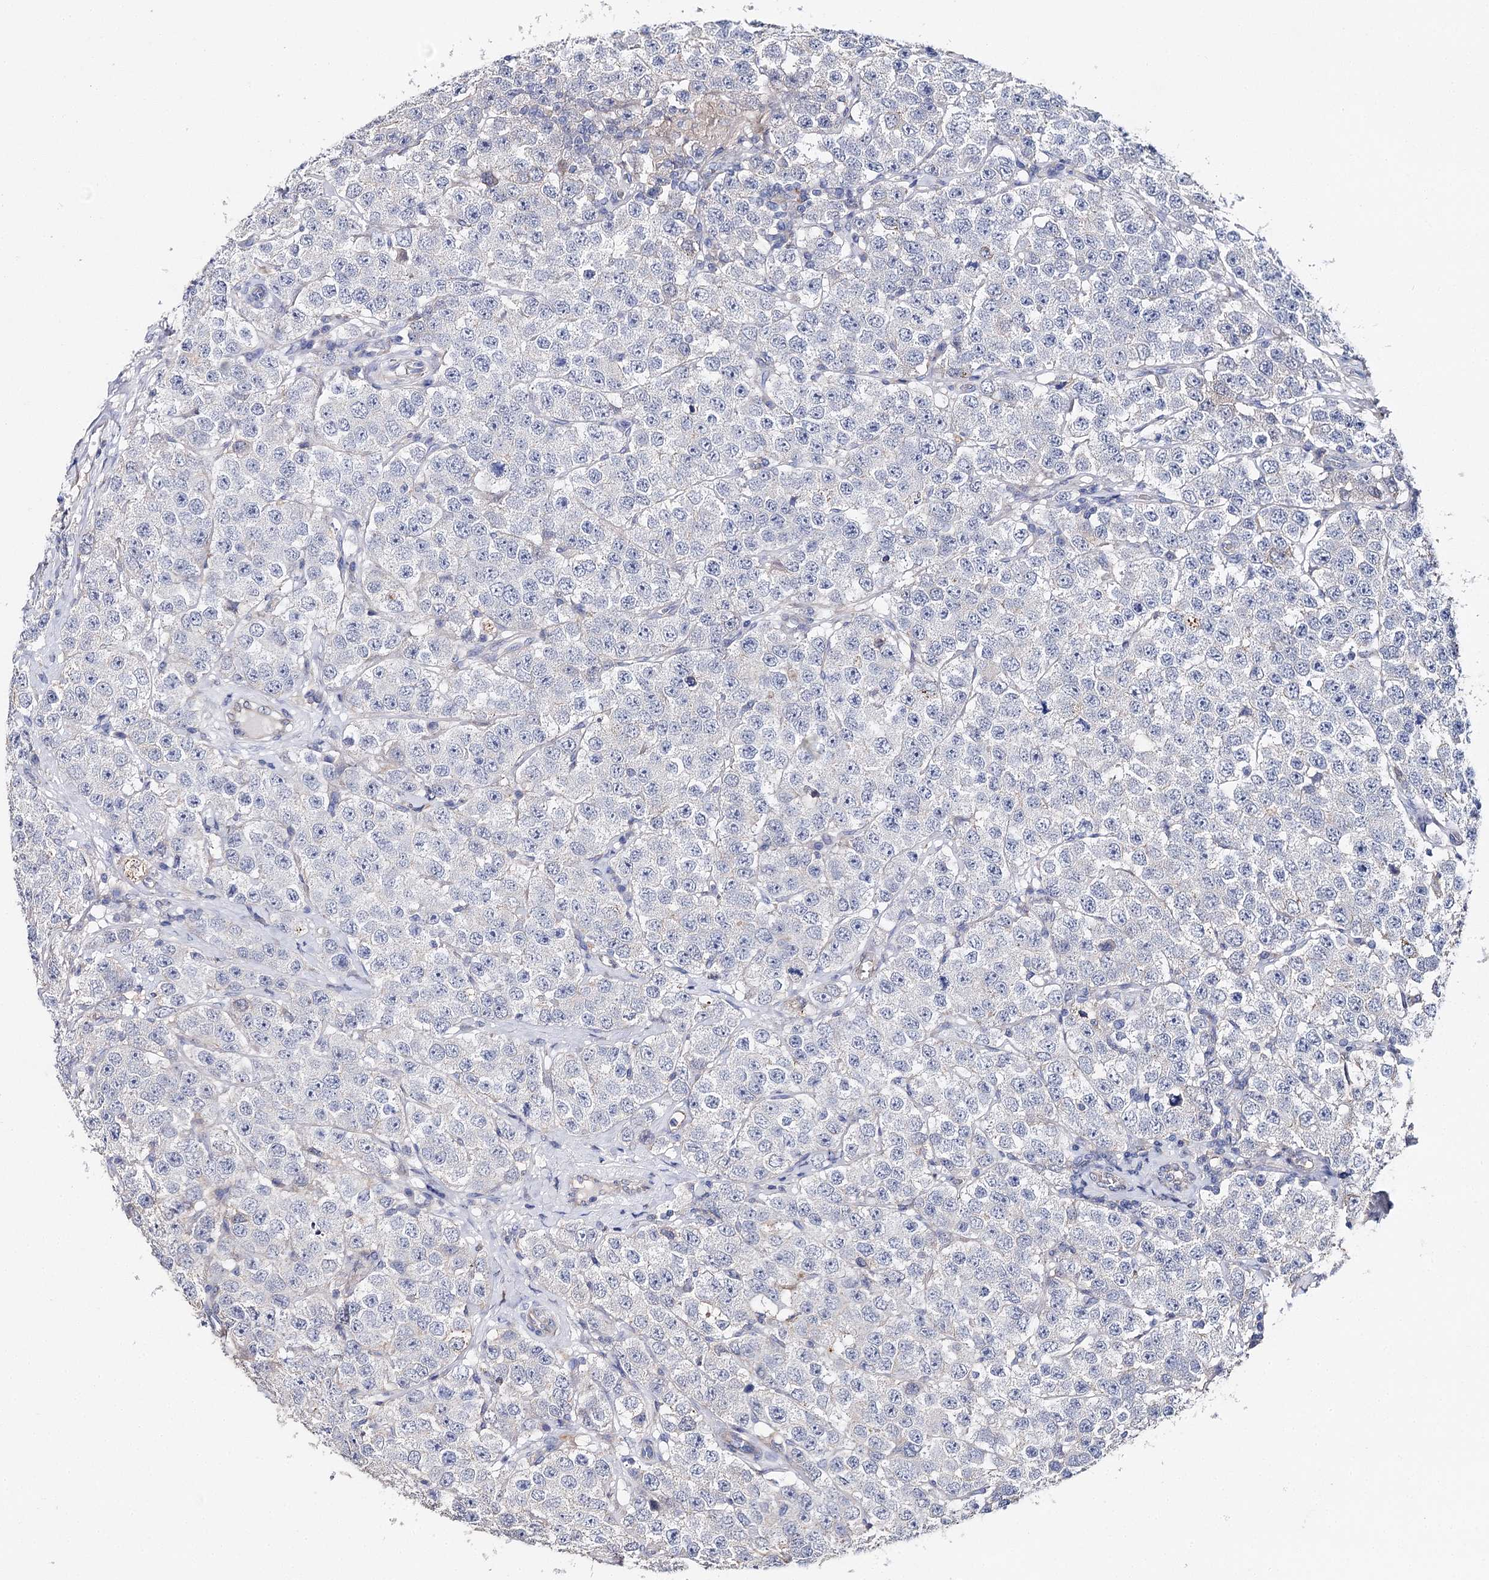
{"staining": {"intensity": "negative", "quantity": "none", "location": "none"}, "tissue": "testis cancer", "cell_type": "Tumor cells", "image_type": "cancer", "snomed": [{"axis": "morphology", "description": "Seminoma, NOS"}, {"axis": "topography", "description": "Testis"}], "caption": "Histopathology image shows no protein staining in tumor cells of testis cancer (seminoma) tissue.", "gene": "EPYC", "patient": {"sex": "male", "age": 28}}